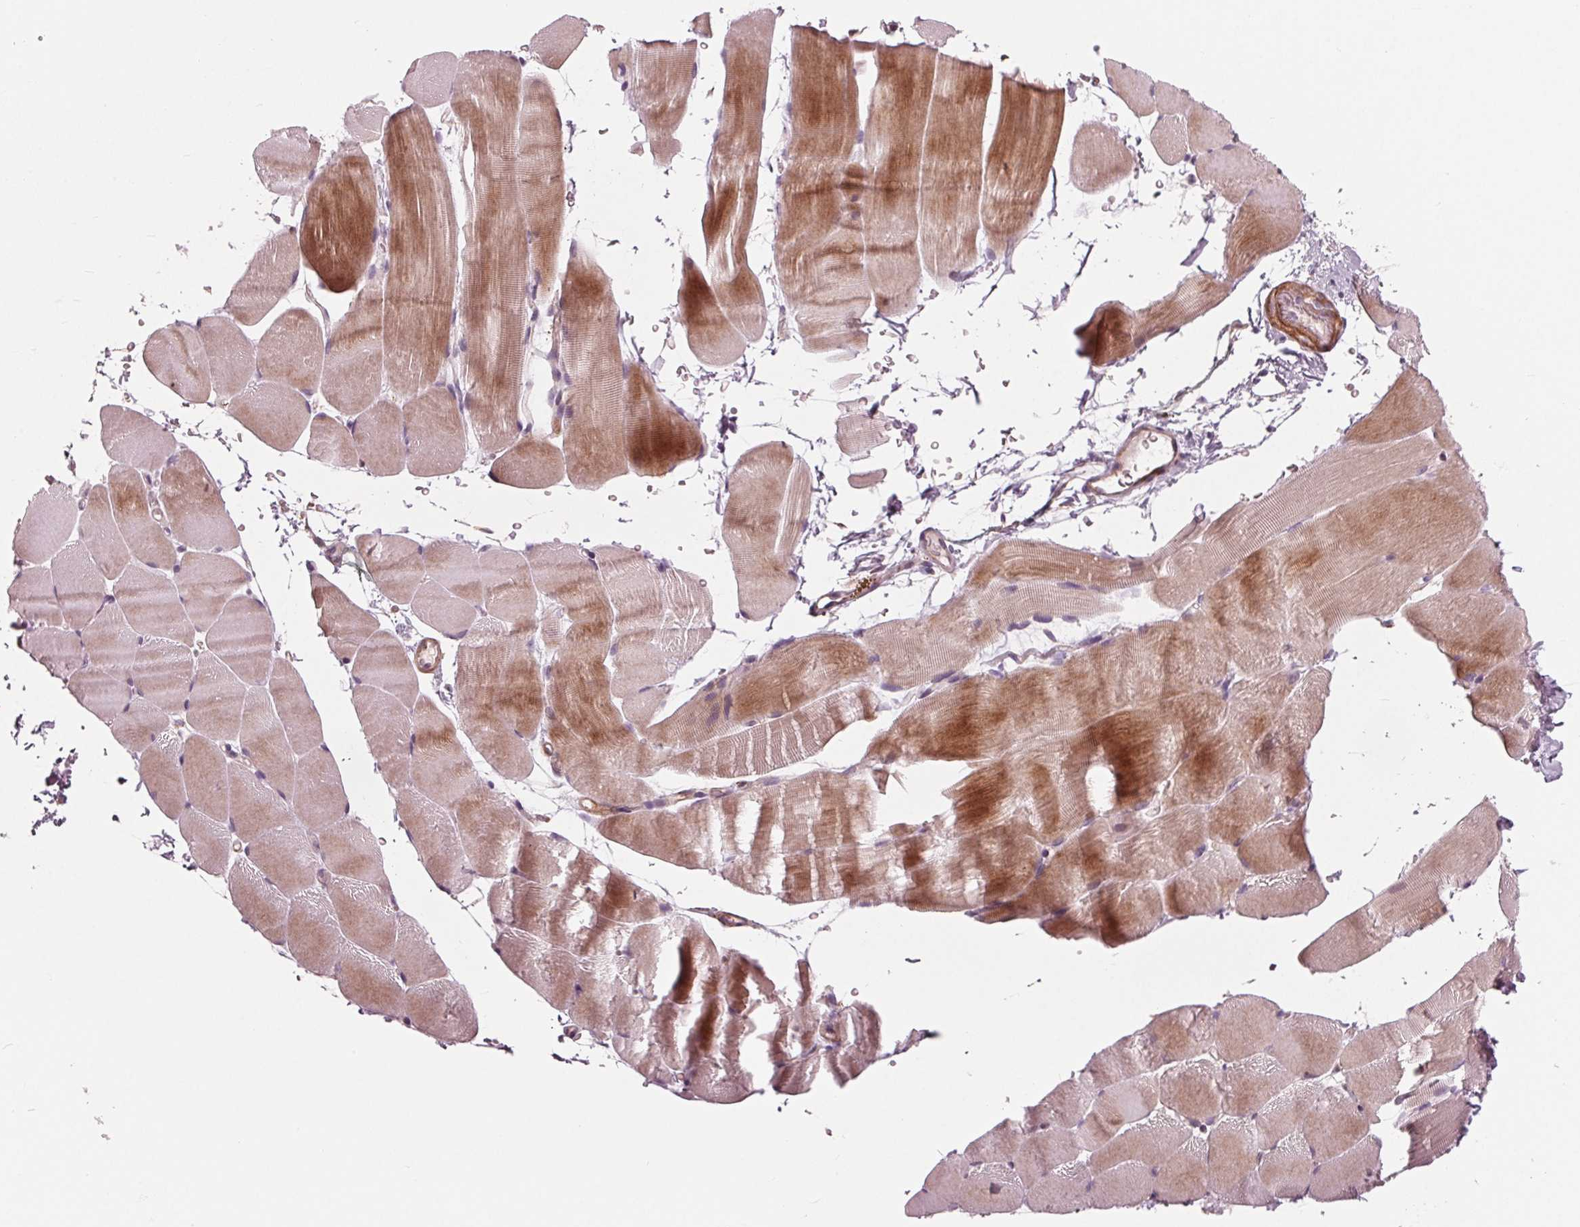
{"staining": {"intensity": "moderate", "quantity": "<25%", "location": "cytoplasmic/membranous"}, "tissue": "skeletal muscle", "cell_type": "Myocytes", "image_type": "normal", "snomed": [{"axis": "morphology", "description": "Normal tissue, NOS"}, {"axis": "topography", "description": "Skeletal muscle"}], "caption": "Protein analysis of benign skeletal muscle shows moderate cytoplasmic/membranous expression in about <25% of myocytes. The staining is performed using DAB brown chromogen to label protein expression. The nuclei are counter-stained blue using hematoxylin.", "gene": "DCAF4L2", "patient": {"sex": "female", "age": 37}}